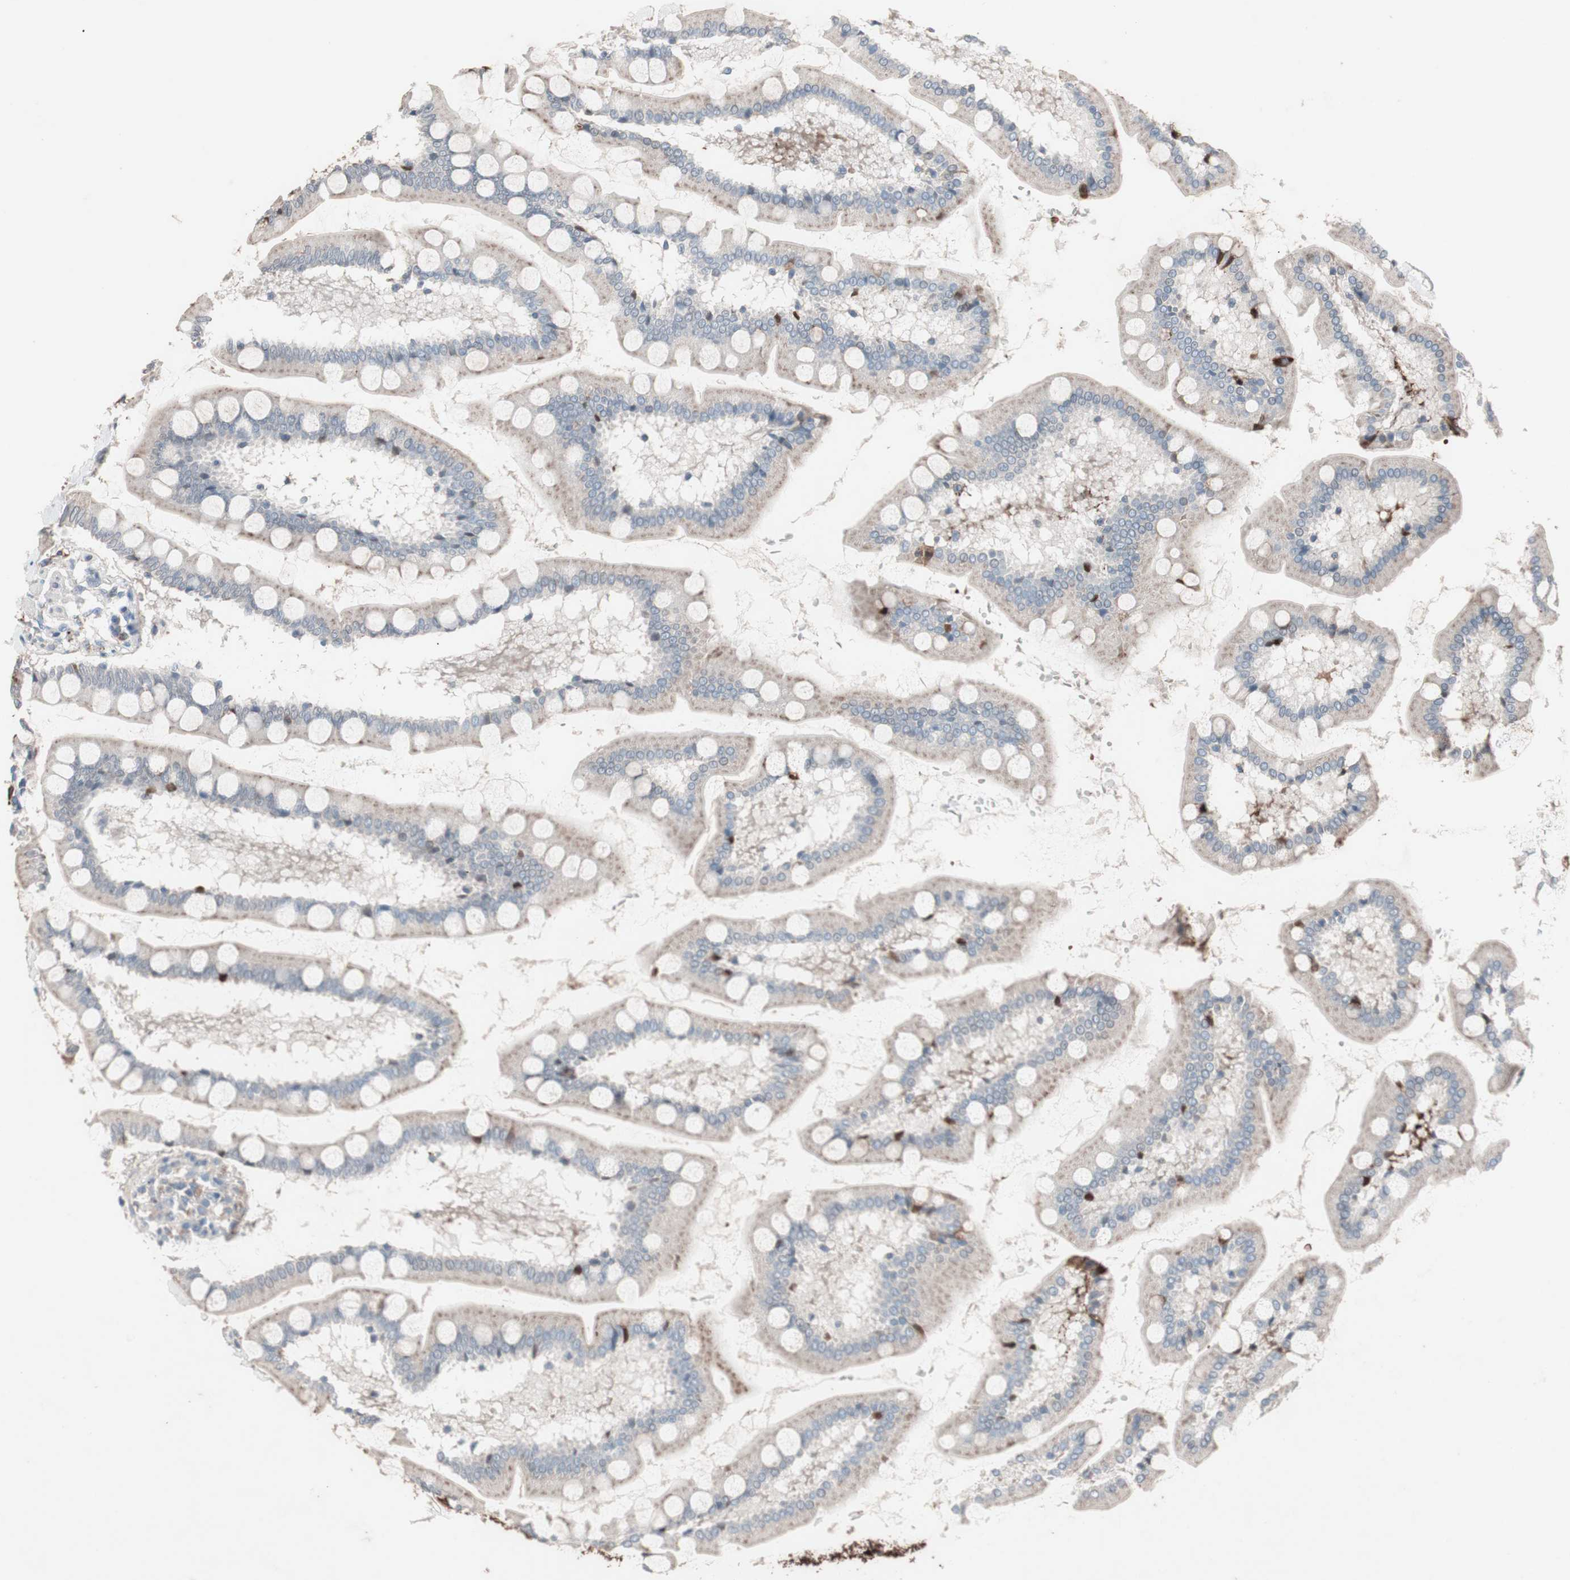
{"staining": {"intensity": "moderate", "quantity": "<25%", "location": "cytoplasmic/membranous"}, "tissue": "small intestine", "cell_type": "Glandular cells", "image_type": "normal", "snomed": [{"axis": "morphology", "description": "Normal tissue, NOS"}, {"axis": "topography", "description": "Small intestine"}], "caption": "Small intestine stained with DAB immunohistochemistry reveals low levels of moderate cytoplasmic/membranous staining in approximately <25% of glandular cells. The protein of interest is stained brown, and the nuclei are stained in blue (DAB IHC with brightfield microscopy, high magnification).", "gene": "GRB7", "patient": {"sex": "male", "age": 41}}